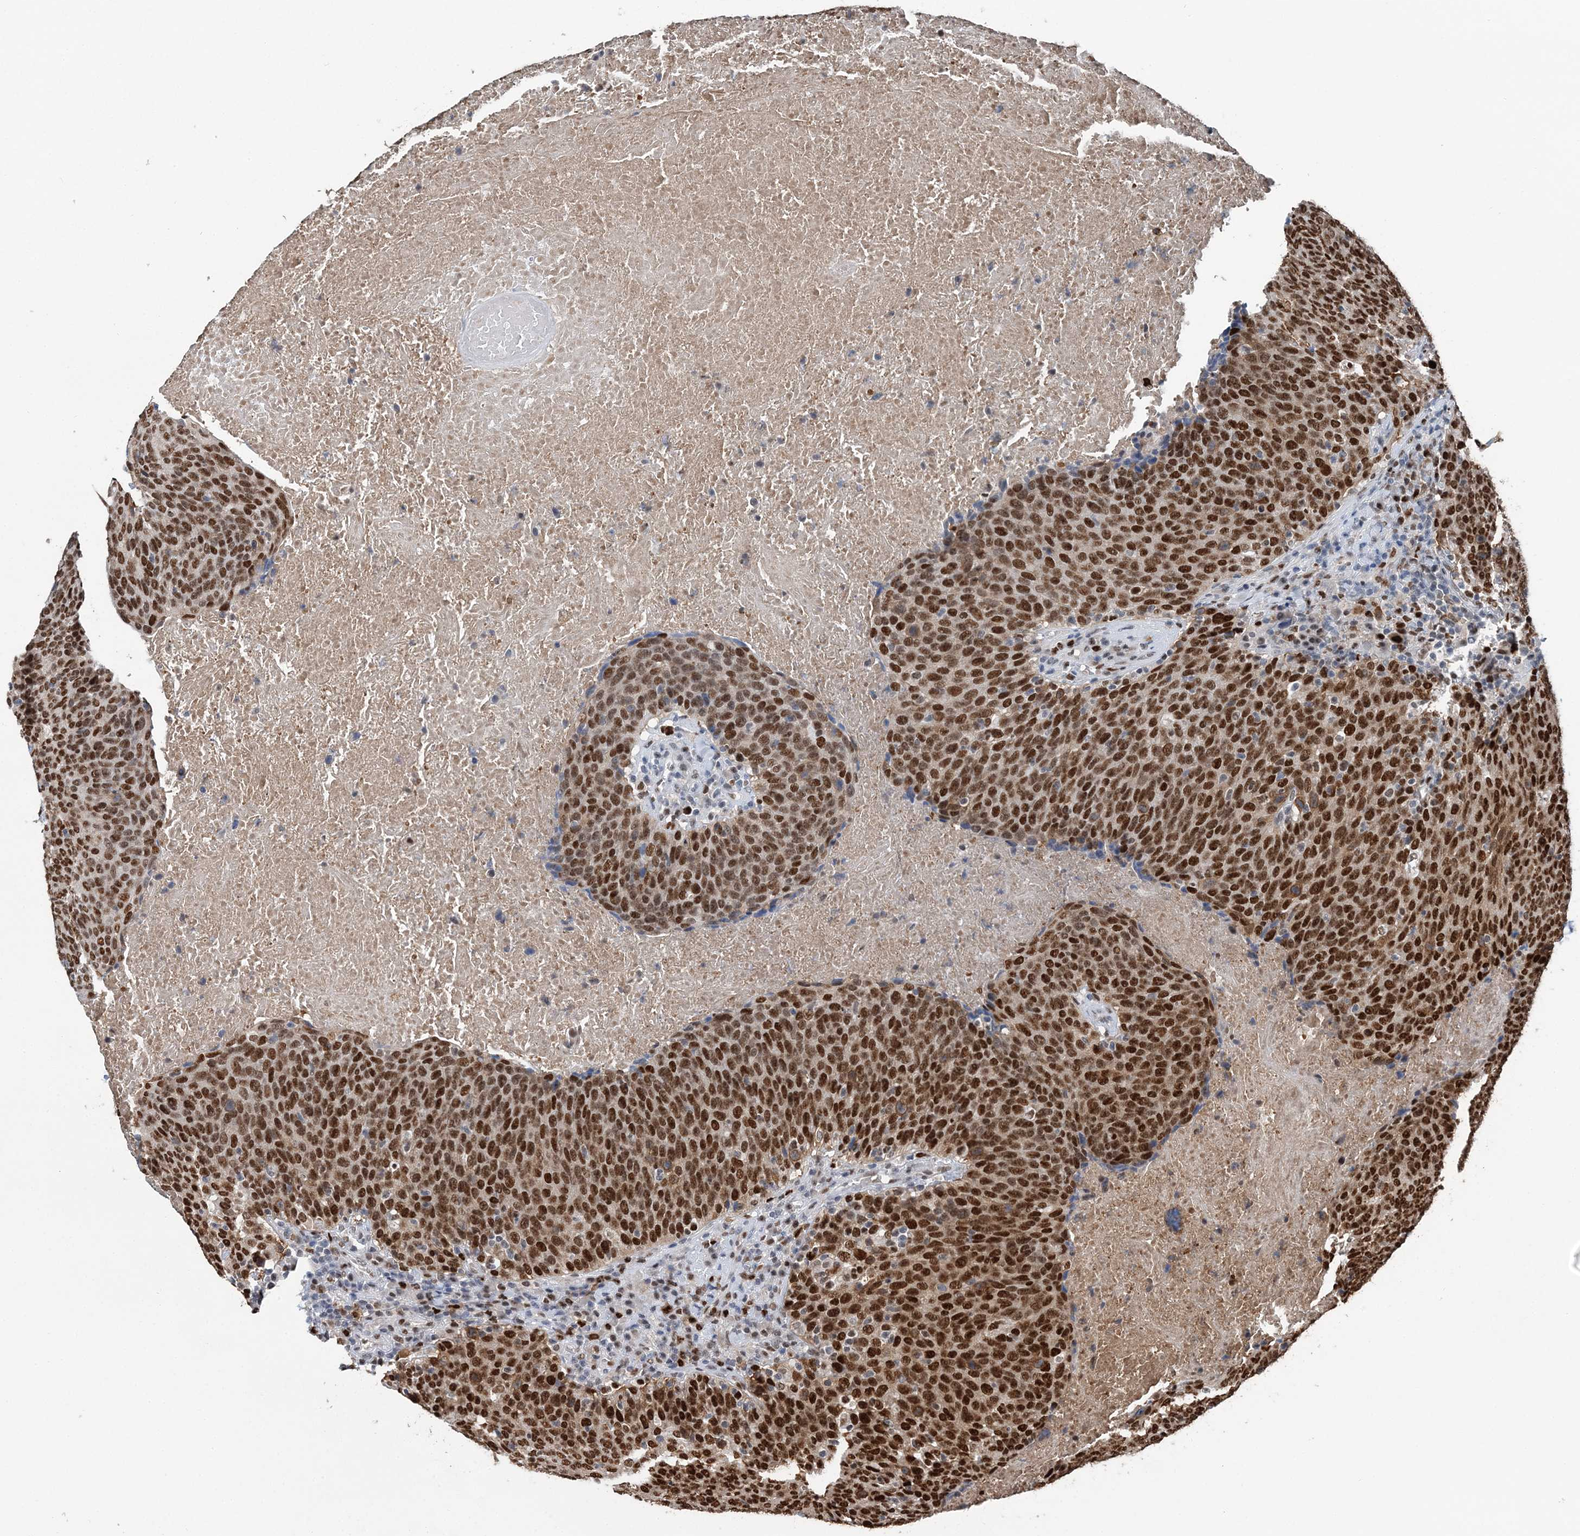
{"staining": {"intensity": "strong", "quantity": ">75%", "location": "nuclear"}, "tissue": "head and neck cancer", "cell_type": "Tumor cells", "image_type": "cancer", "snomed": [{"axis": "morphology", "description": "Squamous cell carcinoma, NOS"}, {"axis": "morphology", "description": "Squamous cell carcinoma, metastatic, NOS"}, {"axis": "topography", "description": "Lymph node"}, {"axis": "topography", "description": "Head-Neck"}], "caption": "Protein staining shows strong nuclear expression in about >75% of tumor cells in head and neck metastatic squamous cell carcinoma.", "gene": "HAT1", "patient": {"sex": "male", "age": 62}}